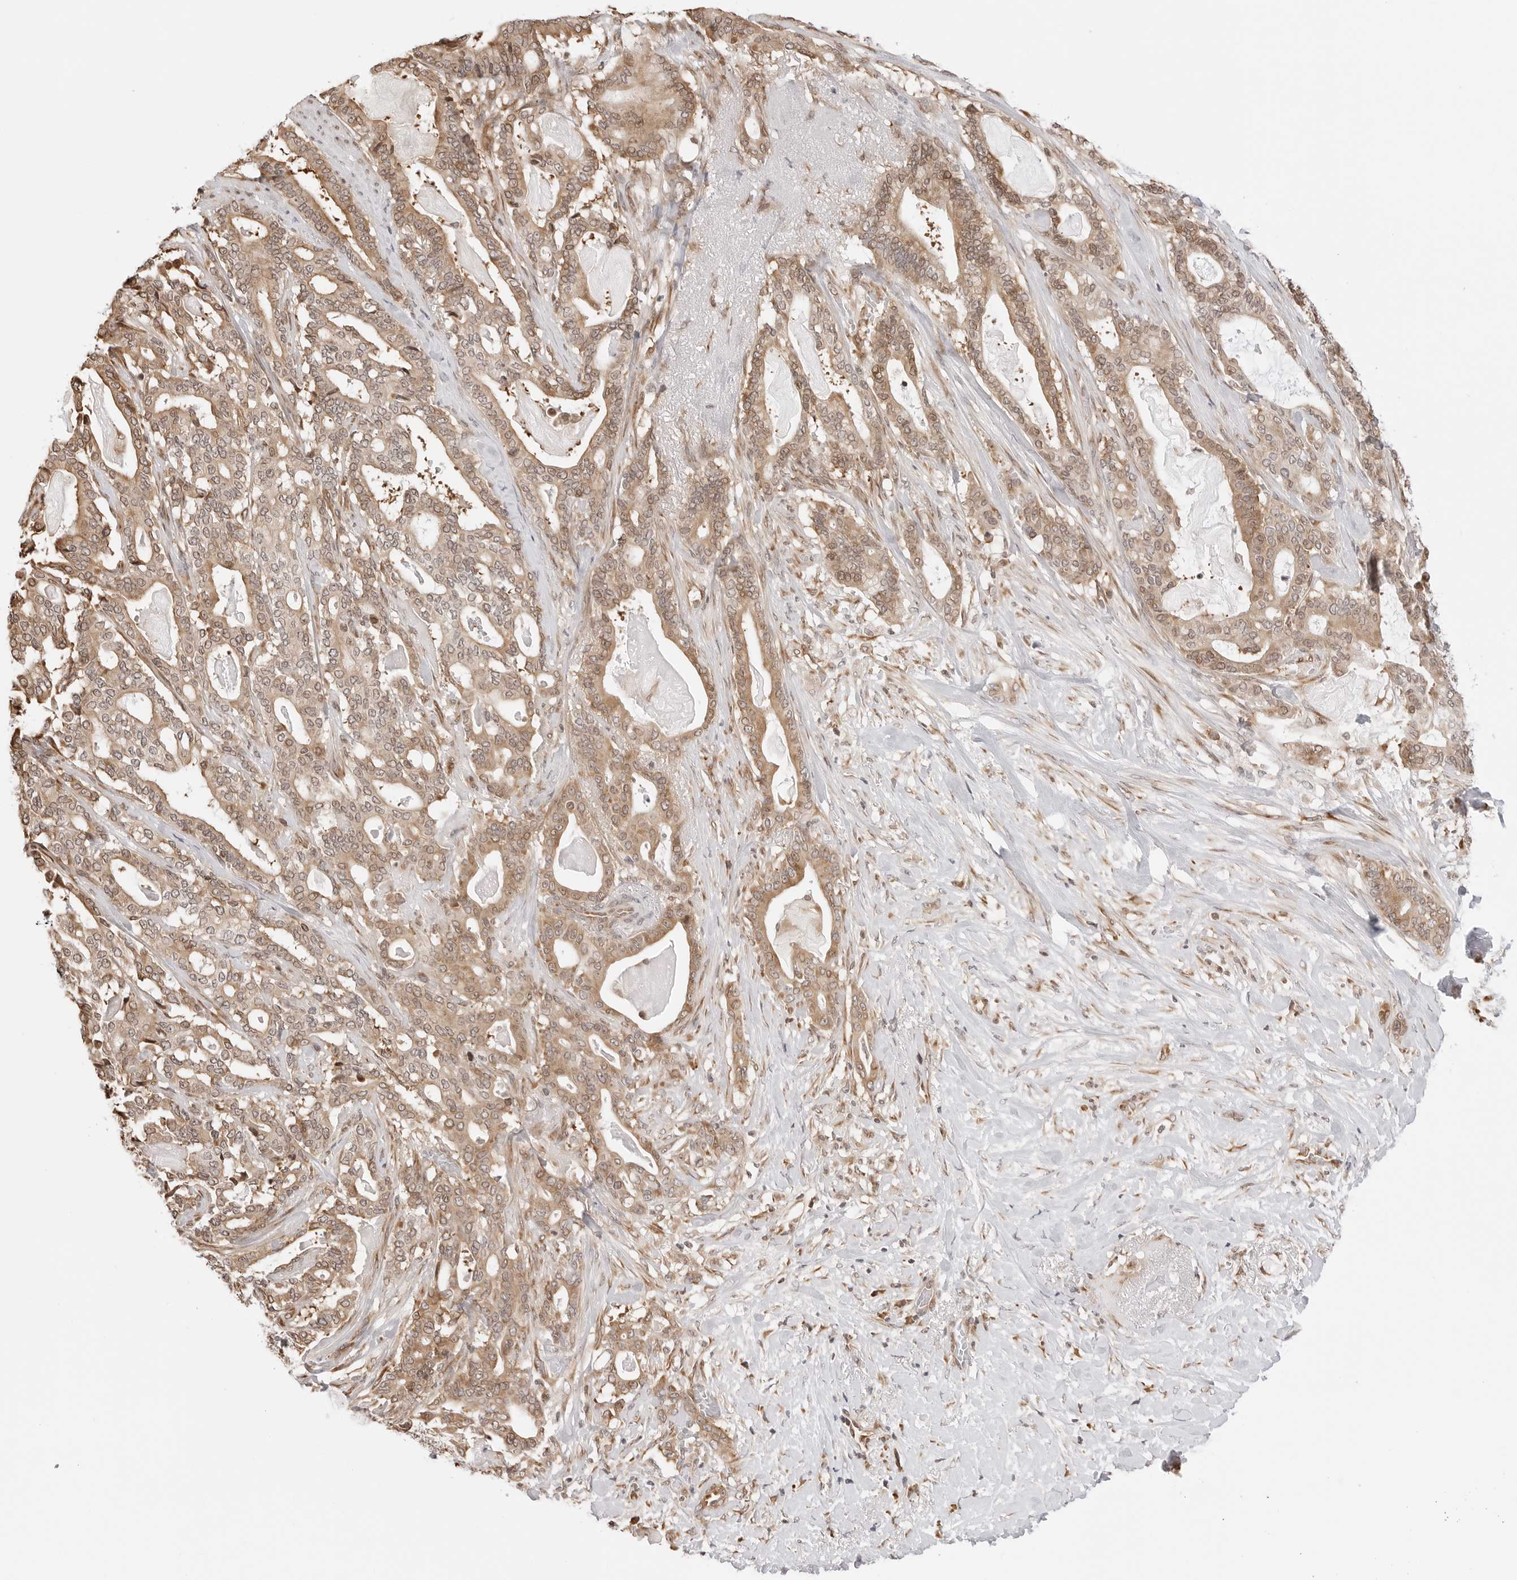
{"staining": {"intensity": "moderate", "quantity": ">75%", "location": "cytoplasmic/membranous,nuclear"}, "tissue": "pancreatic cancer", "cell_type": "Tumor cells", "image_type": "cancer", "snomed": [{"axis": "morphology", "description": "Adenocarcinoma, NOS"}, {"axis": "topography", "description": "Pancreas"}], "caption": "A brown stain highlights moderate cytoplasmic/membranous and nuclear positivity of a protein in pancreatic adenocarcinoma tumor cells.", "gene": "FKBP14", "patient": {"sex": "male", "age": 63}}